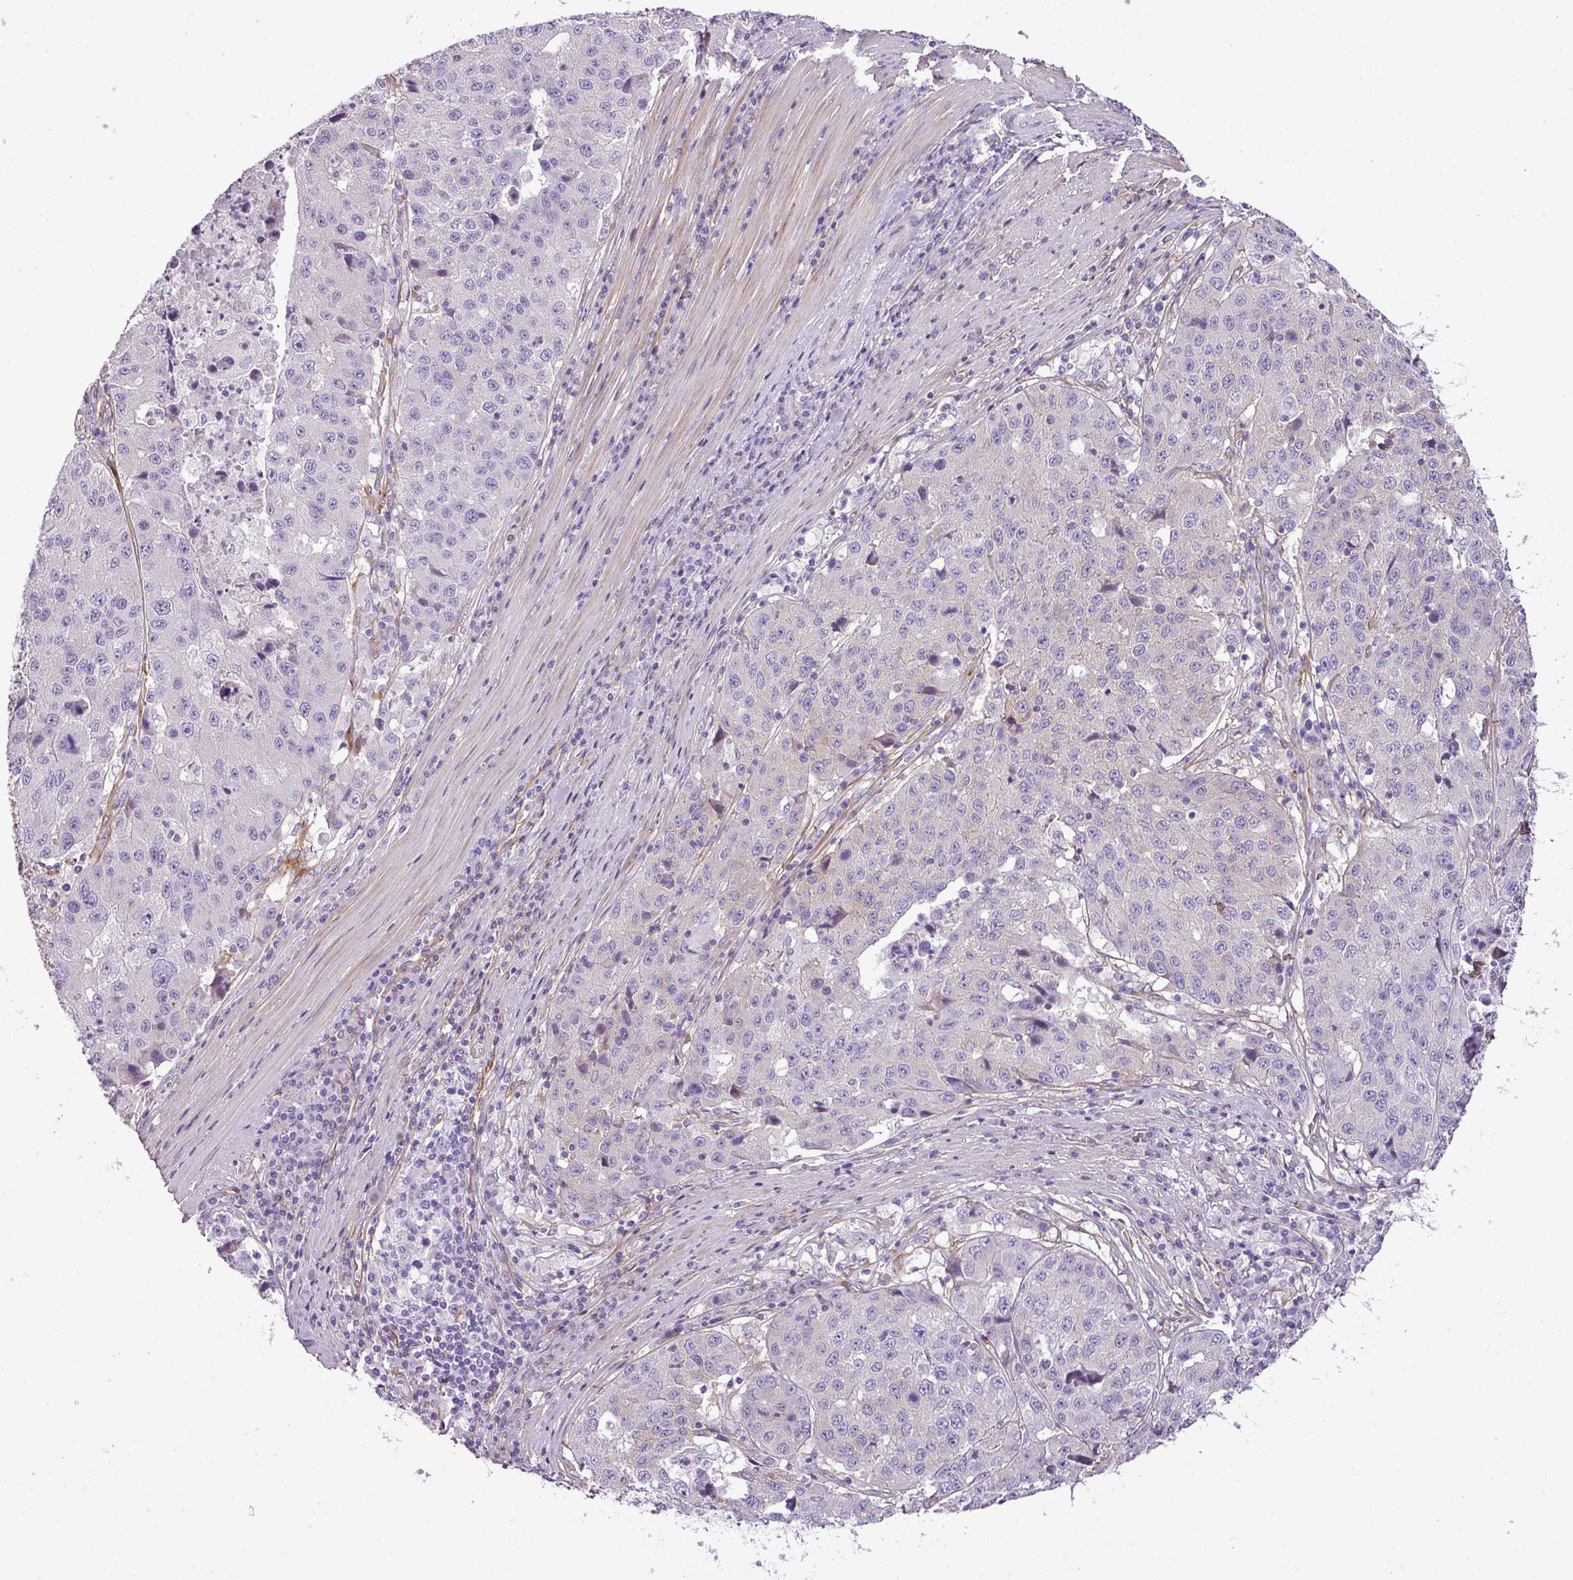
{"staining": {"intensity": "negative", "quantity": "none", "location": "none"}, "tissue": "stomach cancer", "cell_type": "Tumor cells", "image_type": "cancer", "snomed": [{"axis": "morphology", "description": "Adenocarcinoma, NOS"}, {"axis": "topography", "description": "Stomach"}], "caption": "A histopathology image of adenocarcinoma (stomach) stained for a protein demonstrates no brown staining in tumor cells.", "gene": "PARD6G", "patient": {"sex": "male", "age": 71}}